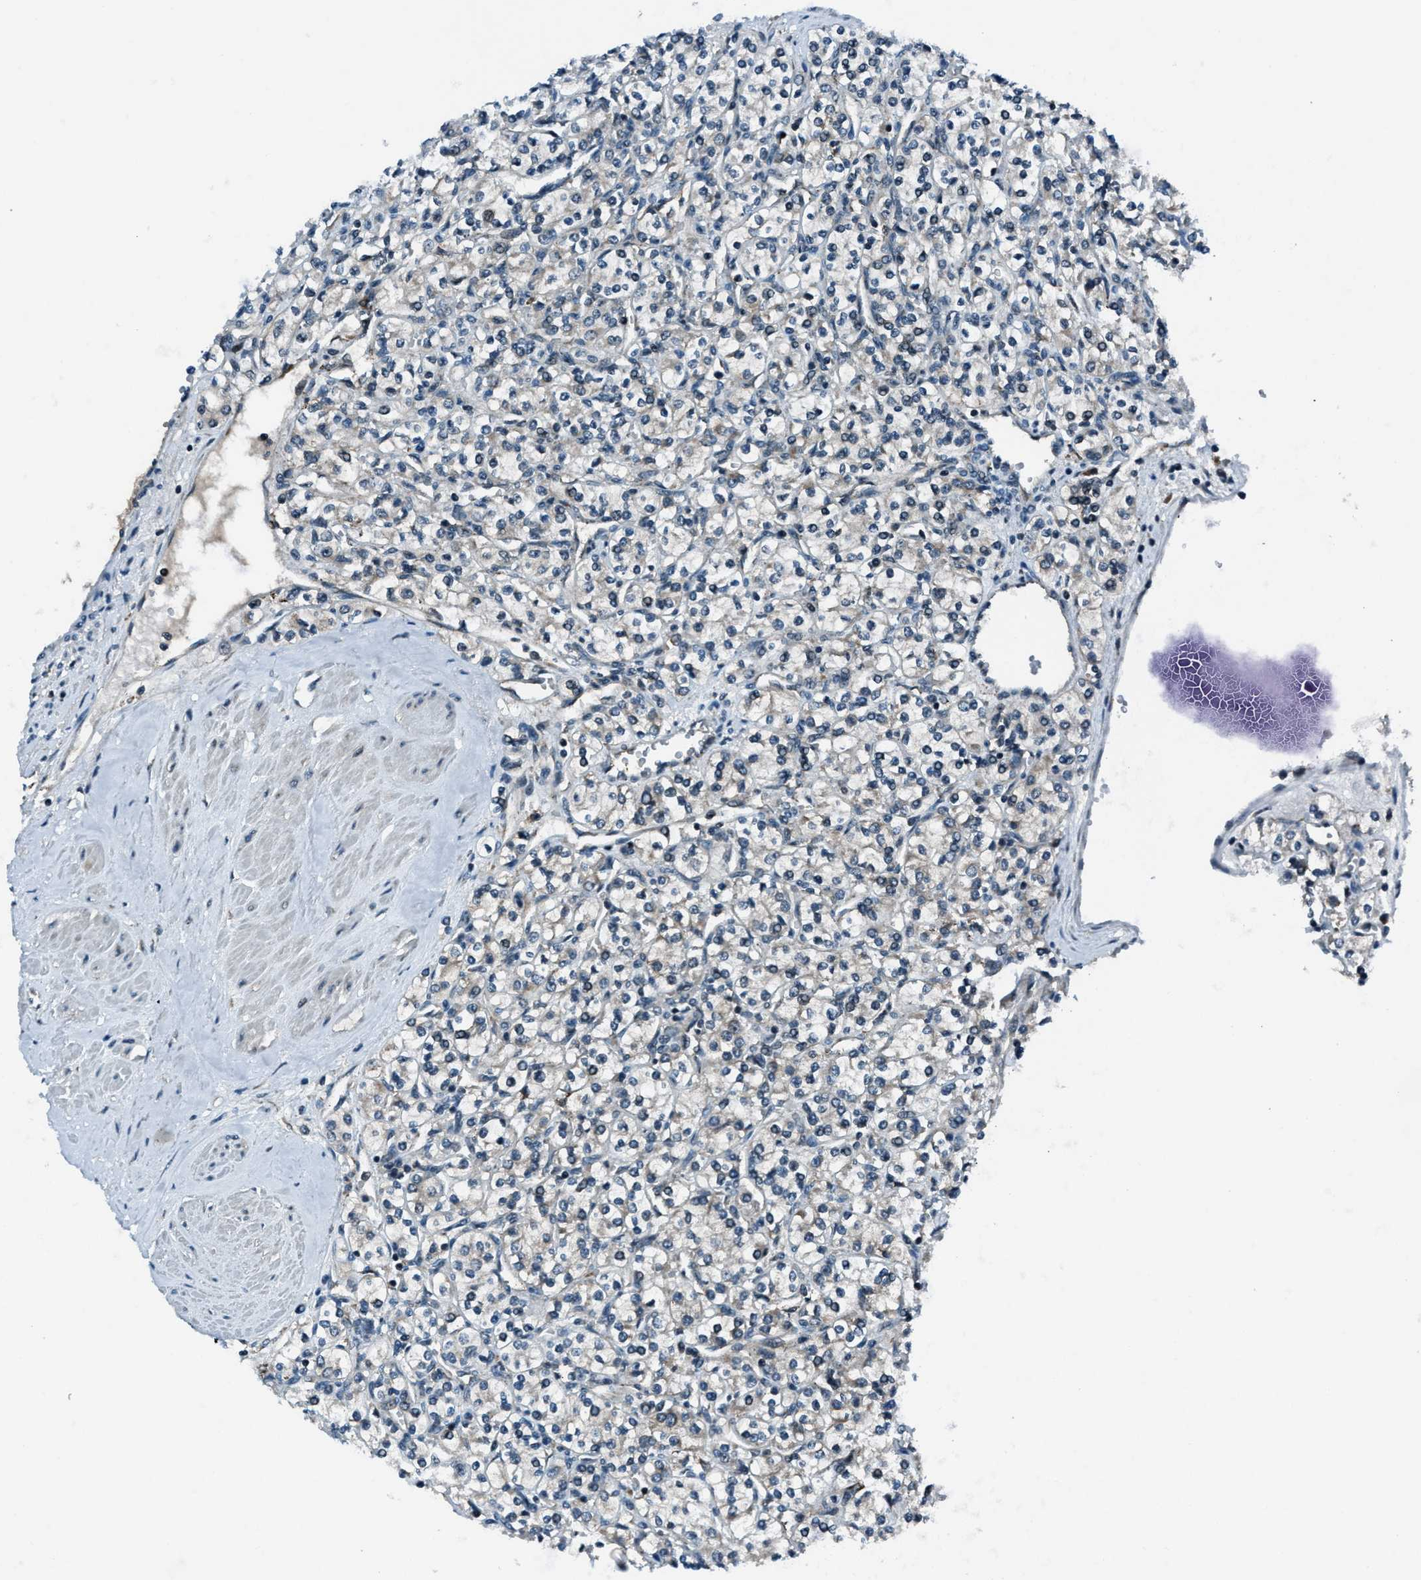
{"staining": {"intensity": "negative", "quantity": "none", "location": "none"}, "tissue": "renal cancer", "cell_type": "Tumor cells", "image_type": "cancer", "snomed": [{"axis": "morphology", "description": "Adenocarcinoma, NOS"}, {"axis": "topography", "description": "Kidney"}], "caption": "DAB immunohistochemical staining of human renal cancer (adenocarcinoma) demonstrates no significant positivity in tumor cells. The staining was performed using DAB to visualize the protein expression in brown, while the nuclei were stained in blue with hematoxylin (Magnification: 20x).", "gene": "ACTL9", "patient": {"sex": "male", "age": 77}}